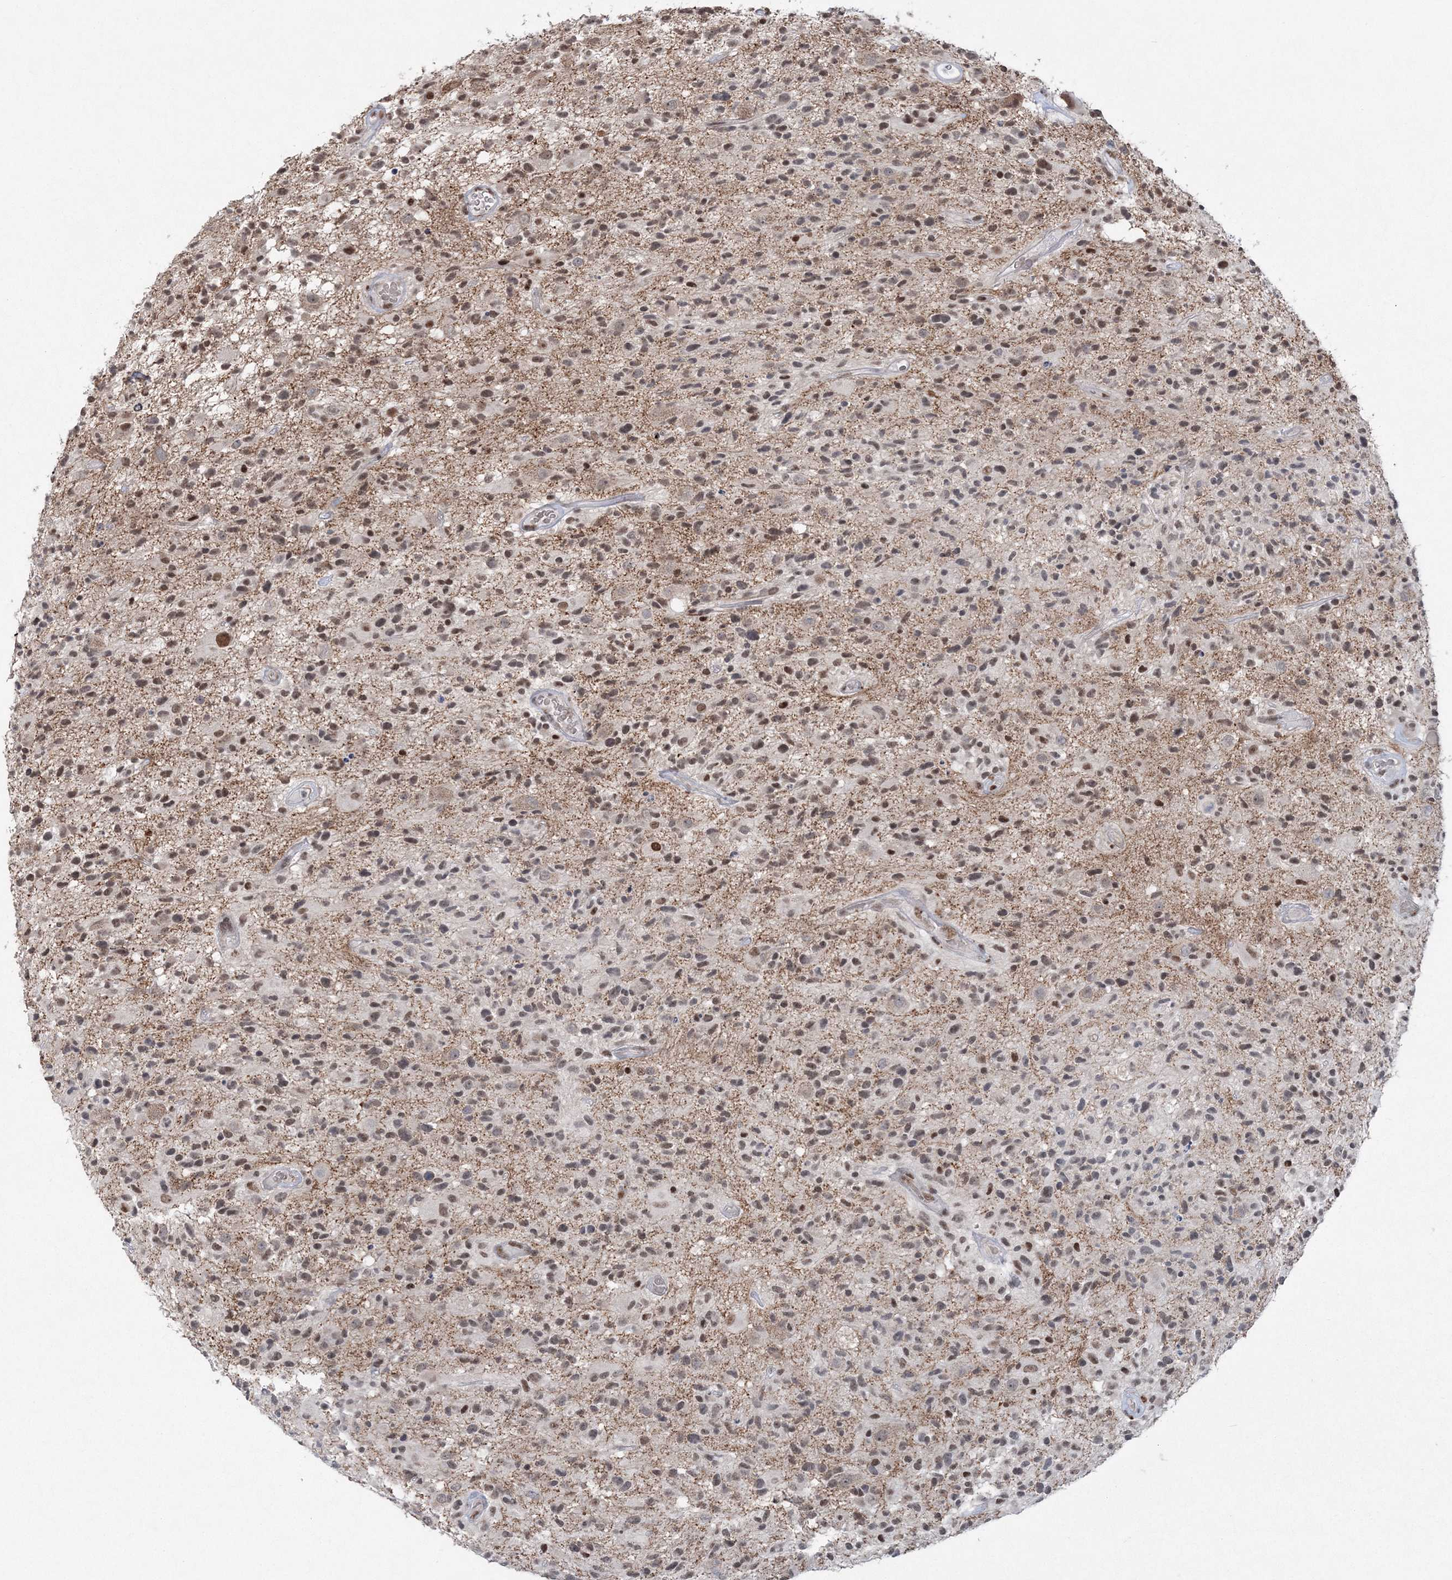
{"staining": {"intensity": "moderate", "quantity": ">75%", "location": "nuclear"}, "tissue": "glioma", "cell_type": "Tumor cells", "image_type": "cancer", "snomed": [{"axis": "morphology", "description": "Glioma, malignant, High grade"}, {"axis": "morphology", "description": "Glioblastoma, NOS"}, {"axis": "topography", "description": "Brain"}], "caption": "IHC micrograph of neoplastic tissue: glioma stained using immunohistochemistry (IHC) demonstrates medium levels of moderate protein expression localized specifically in the nuclear of tumor cells, appearing as a nuclear brown color.", "gene": "PDS5A", "patient": {"sex": "male", "age": 60}}